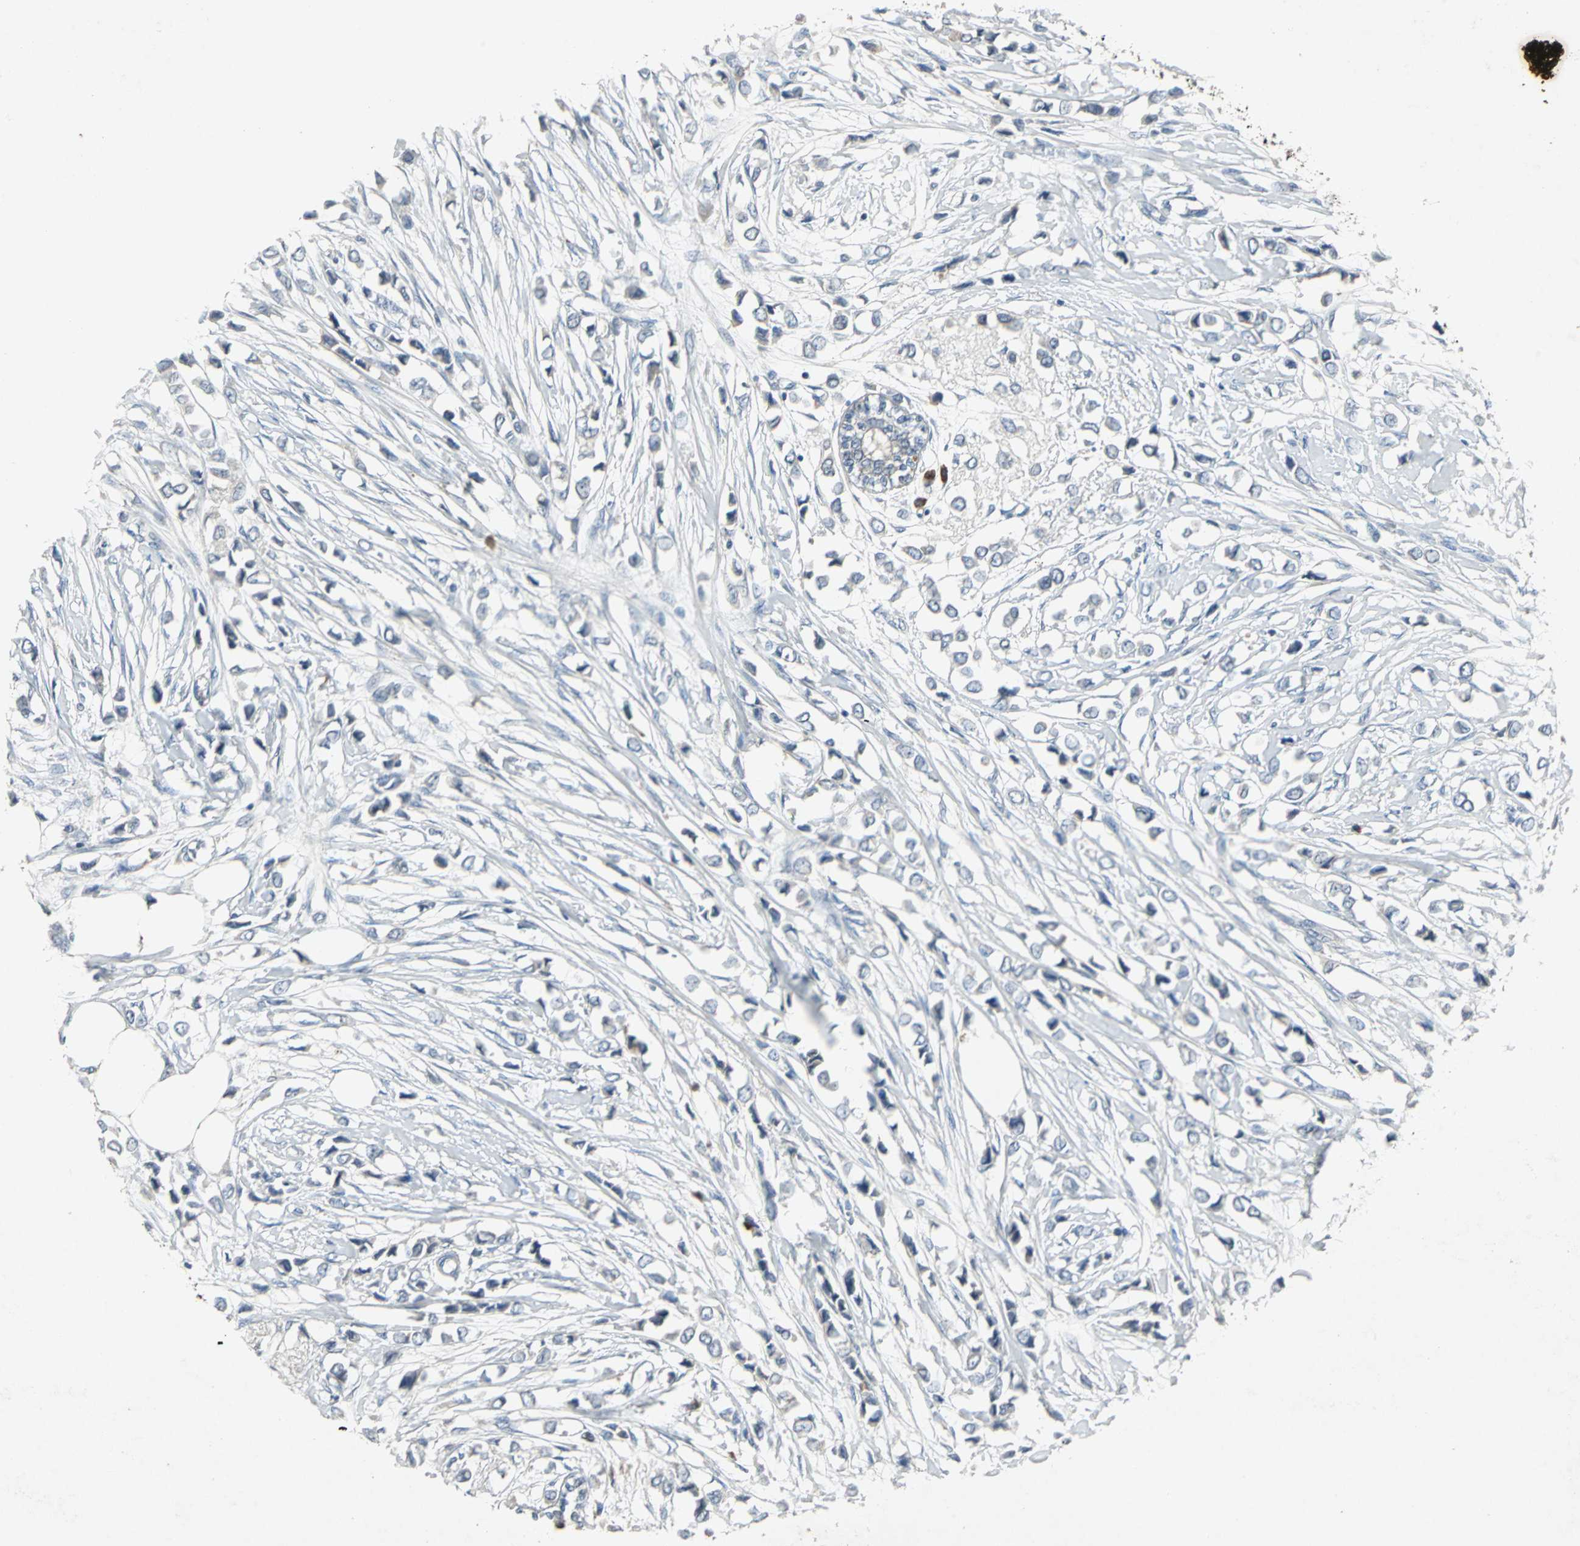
{"staining": {"intensity": "negative", "quantity": "none", "location": "none"}, "tissue": "breast cancer", "cell_type": "Tumor cells", "image_type": "cancer", "snomed": [{"axis": "morphology", "description": "Lobular carcinoma"}, {"axis": "topography", "description": "Breast"}], "caption": "There is no significant positivity in tumor cells of breast lobular carcinoma.", "gene": "SLC2A13", "patient": {"sex": "female", "age": 51}}